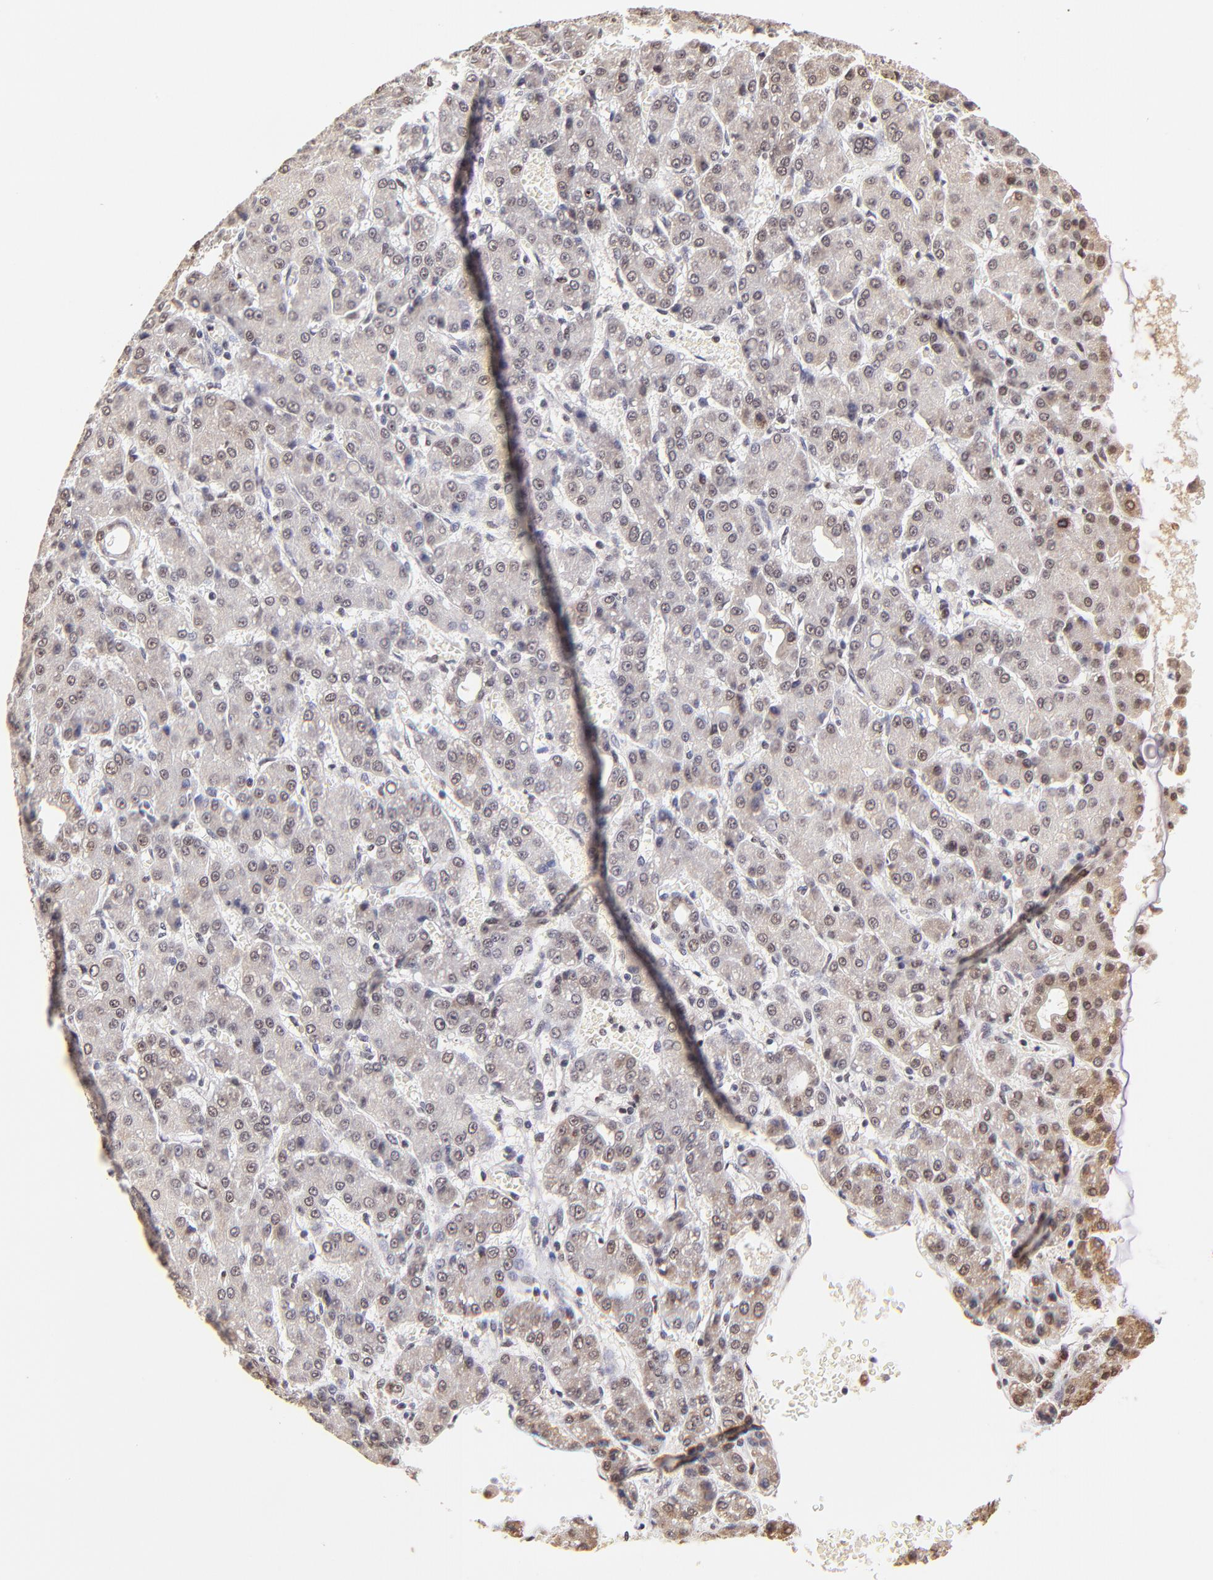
{"staining": {"intensity": "weak", "quantity": ">75%", "location": "cytoplasmic/membranous"}, "tissue": "liver cancer", "cell_type": "Tumor cells", "image_type": "cancer", "snomed": [{"axis": "morphology", "description": "Carcinoma, Hepatocellular, NOS"}, {"axis": "topography", "description": "Liver"}], "caption": "IHC (DAB (3,3'-diaminobenzidine)) staining of human hepatocellular carcinoma (liver) displays weak cytoplasmic/membranous protein staining in approximately >75% of tumor cells.", "gene": "ZNF670", "patient": {"sex": "male", "age": 69}}